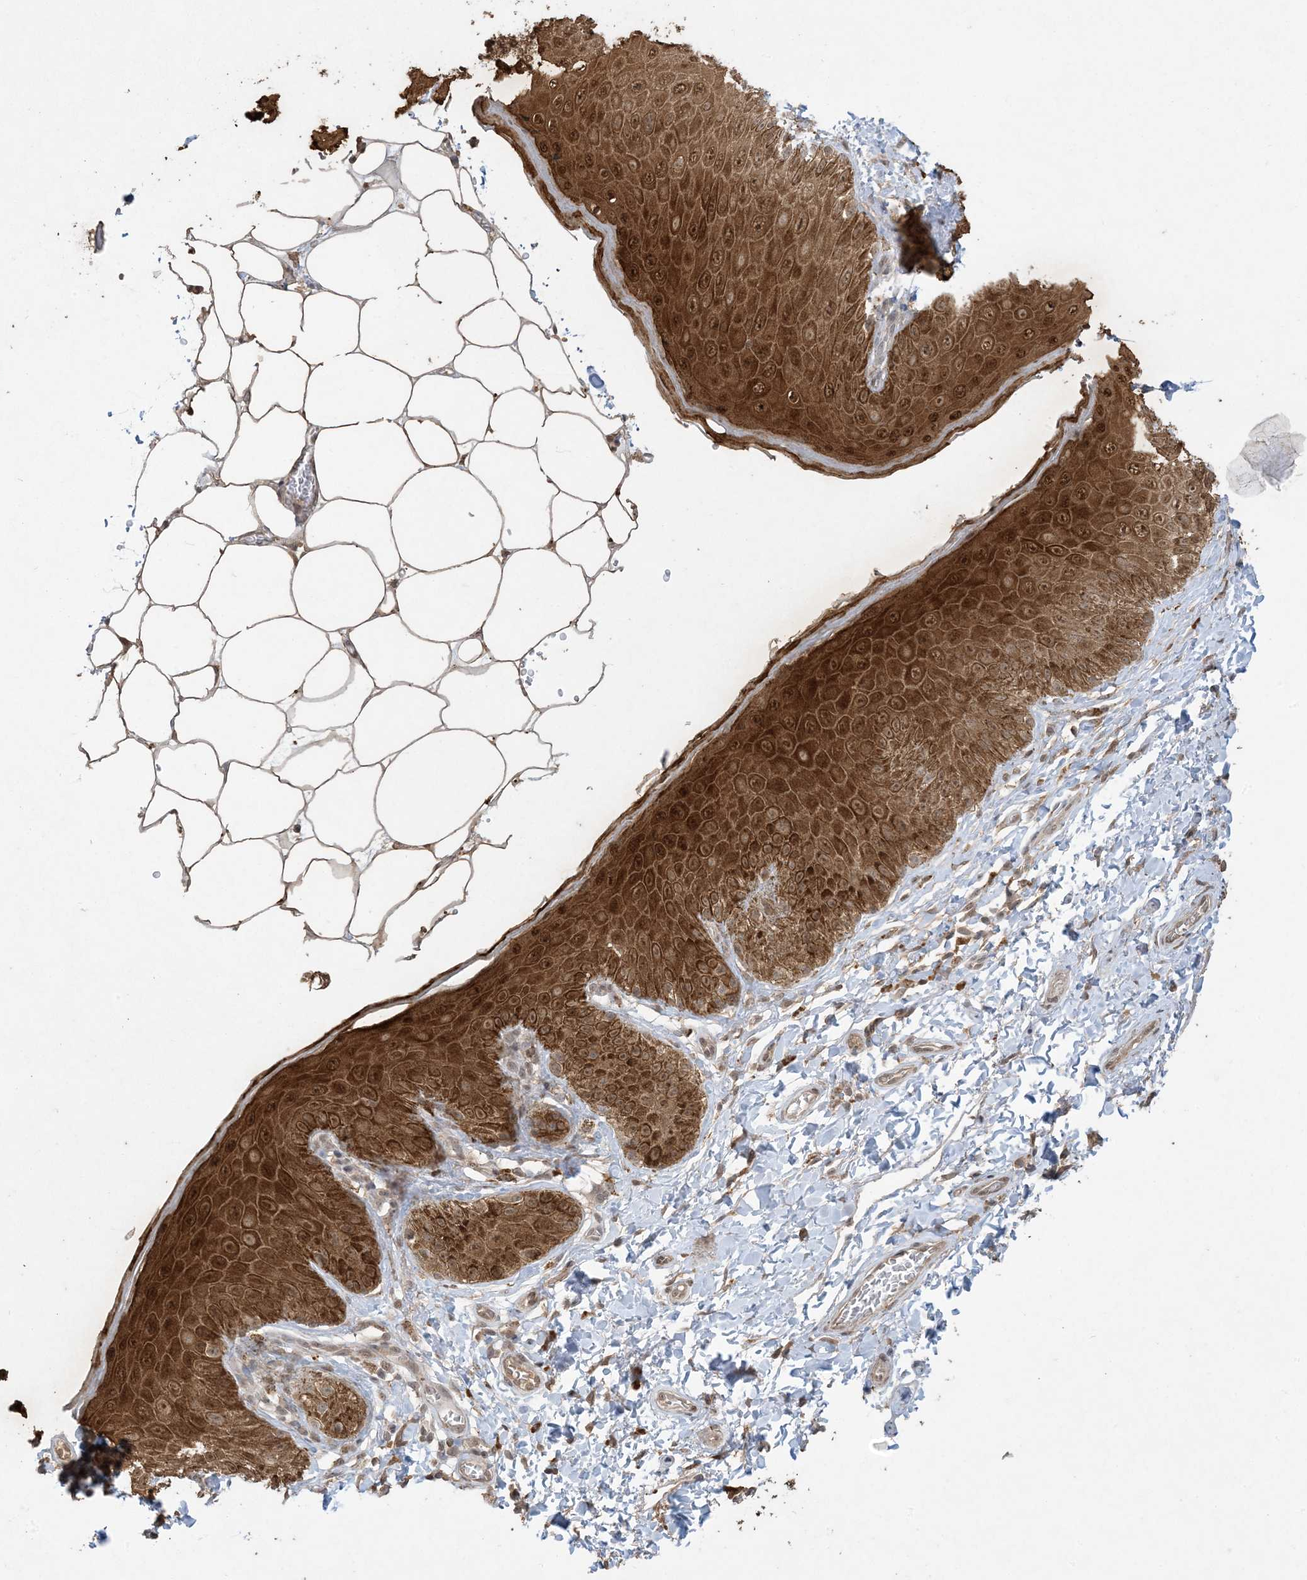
{"staining": {"intensity": "strong", "quantity": ">75%", "location": "cytoplasmic/membranous,nuclear"}, "tissue": "skin", "cell_type": "Epidermal cells", "image_type": "normal", "snomed": [{"axis": "morphology", "description": "Normal tissue, NOS"}, {"axis": "topography", "description": "Anal"}], "caption": "Protein staining by immunohistochemistry reveals strong cytoplasmic/membranous,nuclear staining in approximately >75% of epidermal cells in benign skin.", "gene": "EFCAB8", "patient": {"sex": "male", "age": 44}}